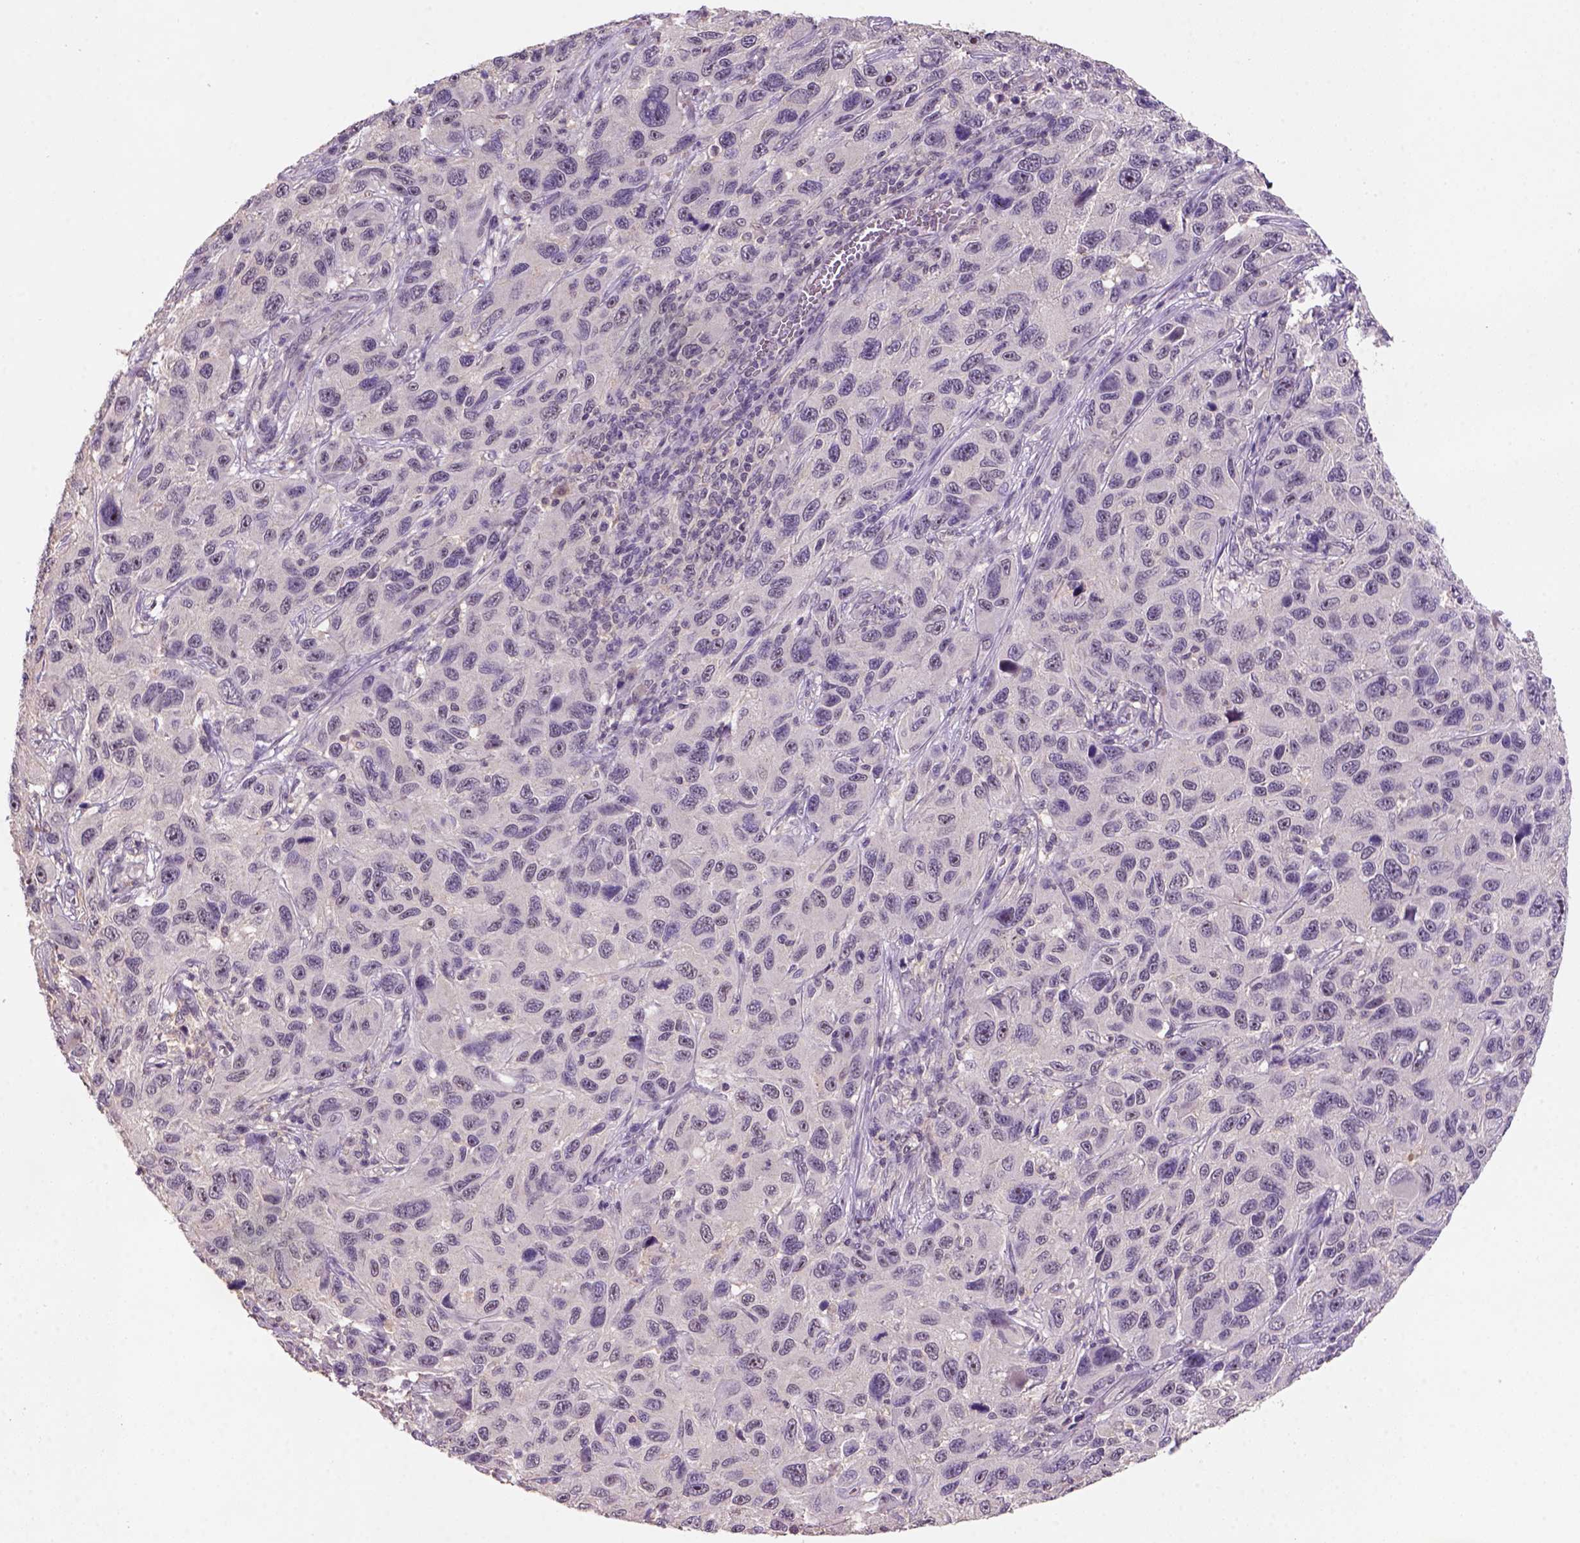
{"staining": {"intensity": "weak", "quantity": "25%-75%", "location": "nuclear"}, "tissue": "melanoma", "cell_type": "Tumor cells", "image_type": "cancer", "snomed": [{"axis": "morphology", "description": "Malignant melanoma, NOS"}, {"axis": "topography", "description": "Skin"}], "caption": "Melanoma stained with a protein marker demonstrates weak staining in tumor cells.", "gene": "SCML4", "patient": {"sex": "male", "age": 53}}